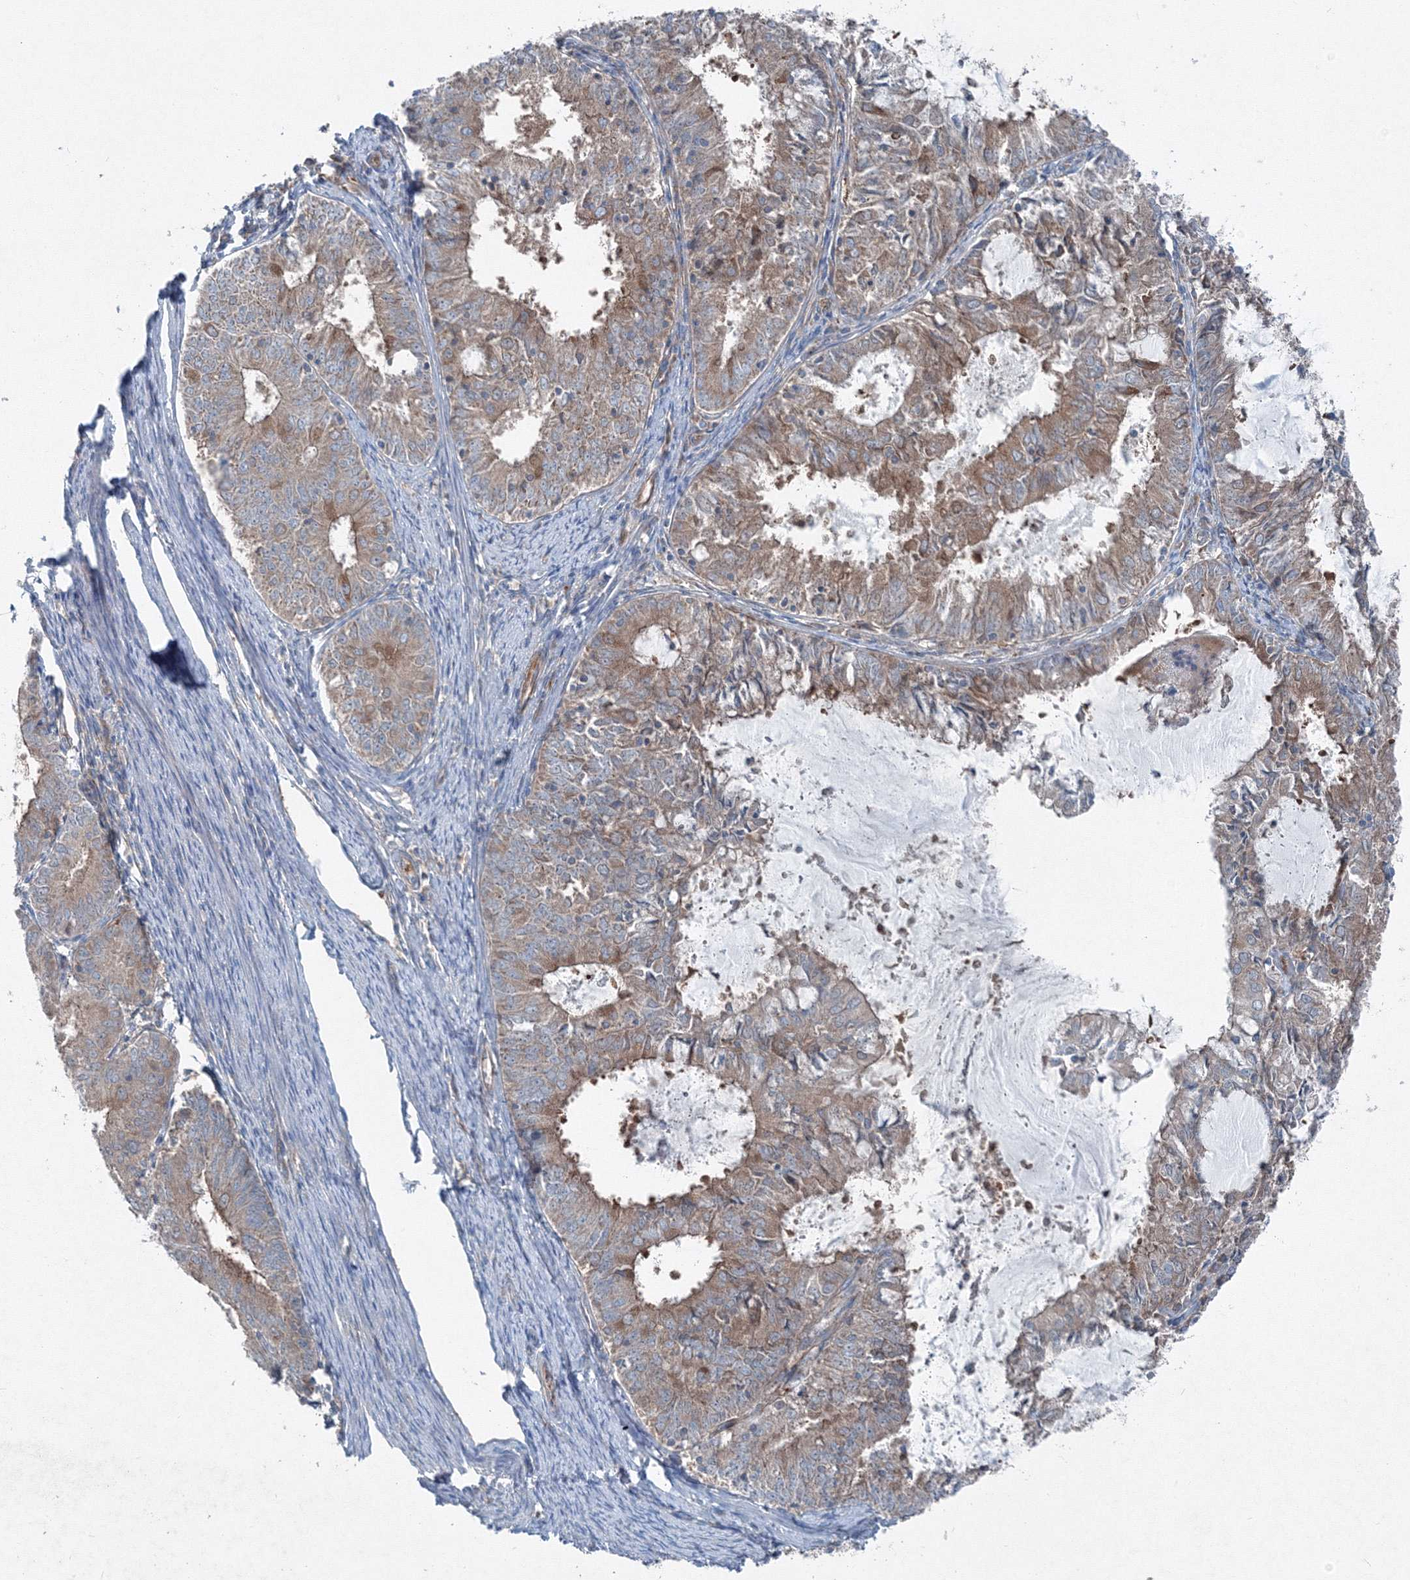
{"staining": {"intensity": "moderate", "quantity": ">75%", "location": "cytoplasmic/membranous"}, "tissue": "endometrial cancer", "cell_type": "Tumor cells", "image_type": "cancer", "snomed": [{"axis": "morphology", "description": "Adenocarcinoma, NOS"}, {"axis": "topography", "description": "Endometrium"}], "caption": "Brown immunohistochemical staining in endometrial adenocarcinoma demonstrates moderate cytoplasmic/membranous positivity in approximately >75% of tumor cells.", "gene": "TPRKB", "patient": {"sex": "female", "age": 57}}